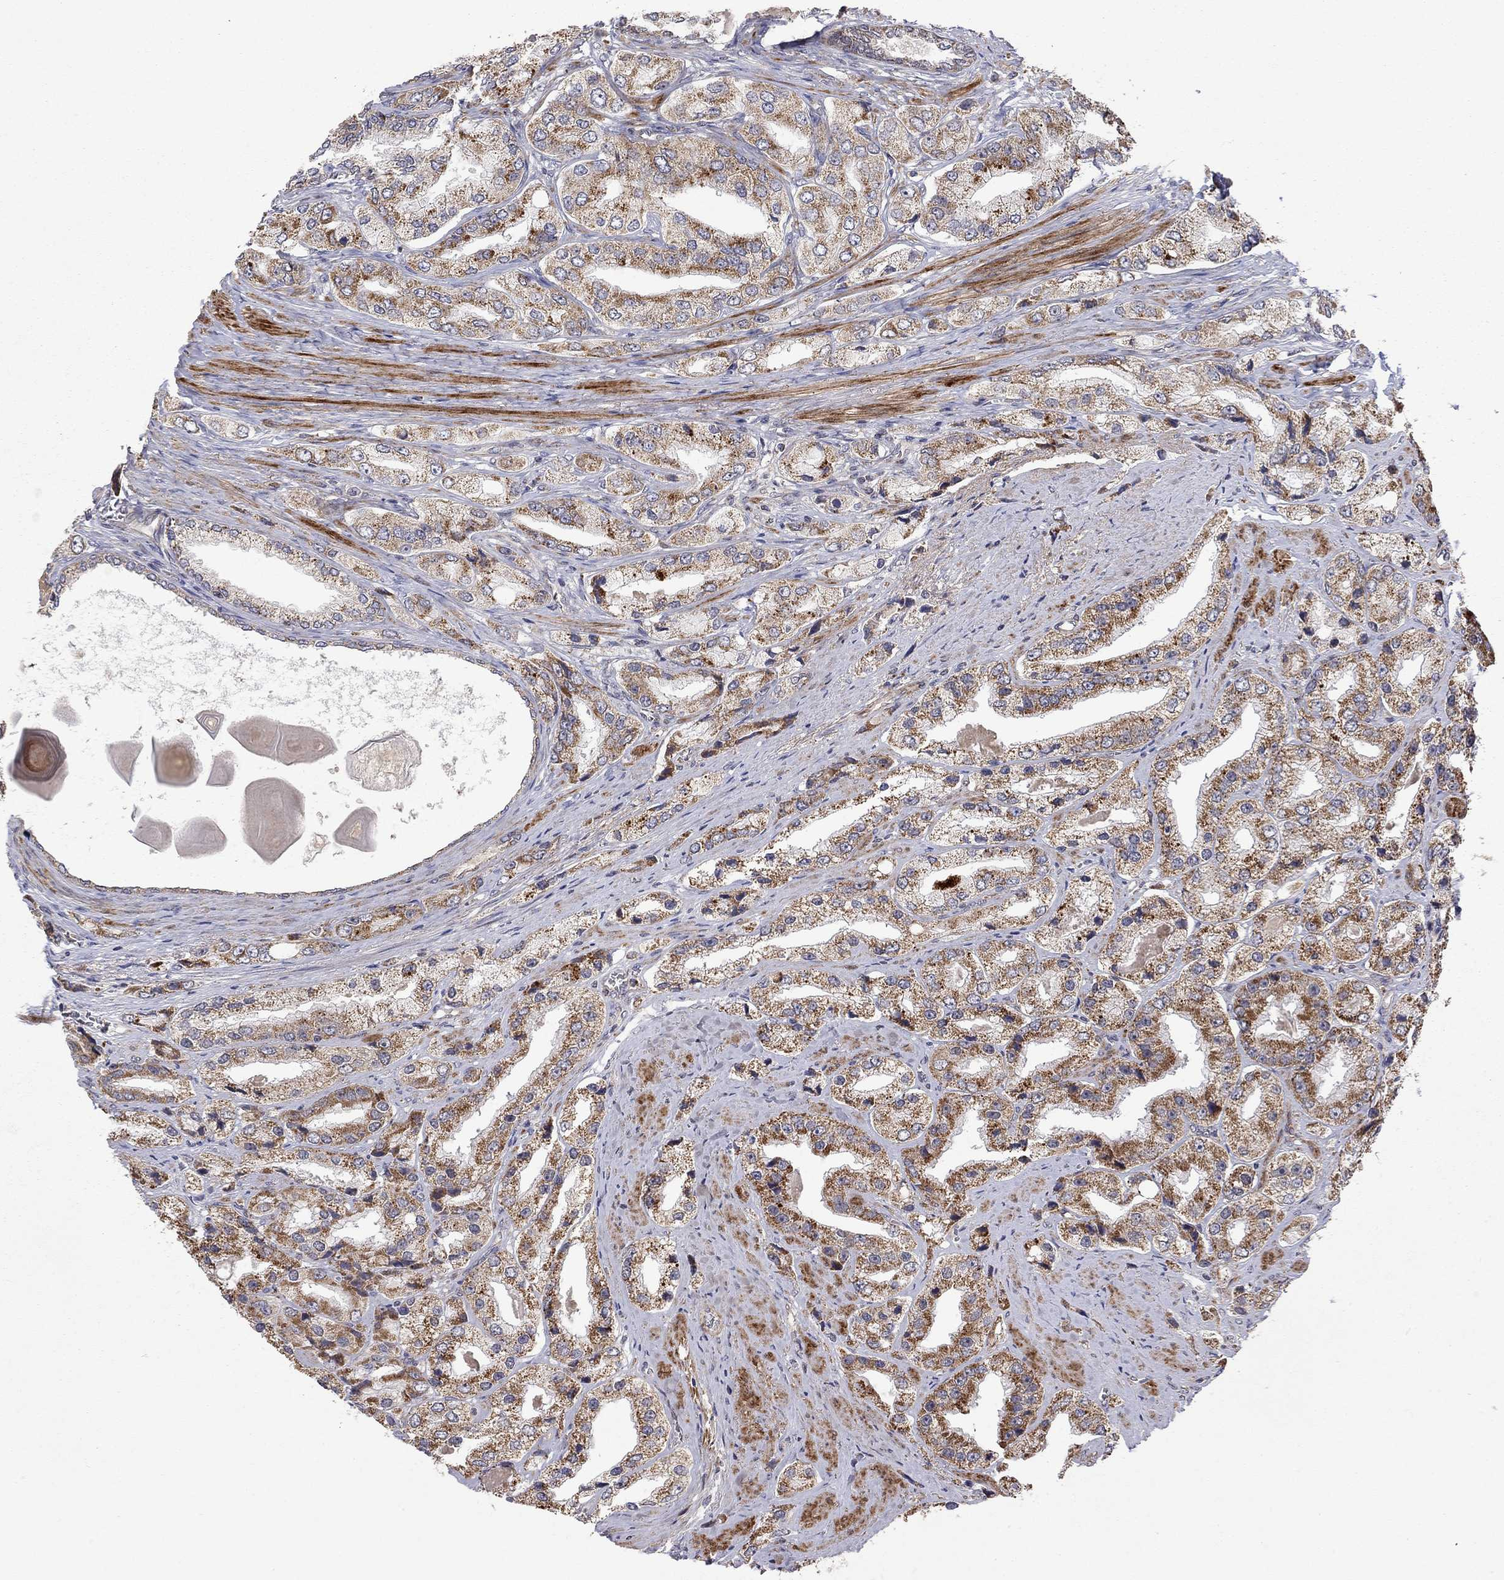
{"staining": {"intensity": "strong", "quantity": "<25%", "location": "cytoplasmic/membranous"}, "tissue": "prostate cancer", "cell_type": "Tumor cells", "image_type": "cancer", "snomed": [{"axis": "morphology", "description": "Adenocarcinoma, Low grade"}, {"axis": "topography", "description": "Prostate"}], "caption": "Immunohistochemistry image of prostate cancer (low-grade adenocarcinoma) stained for a protein (brown), which shows medium levels of strong cytoplasmic/membranous positivity in about <25% of tumor cells.", "gene": "IDS", "patient": {"sex": "male", "age": 69}}